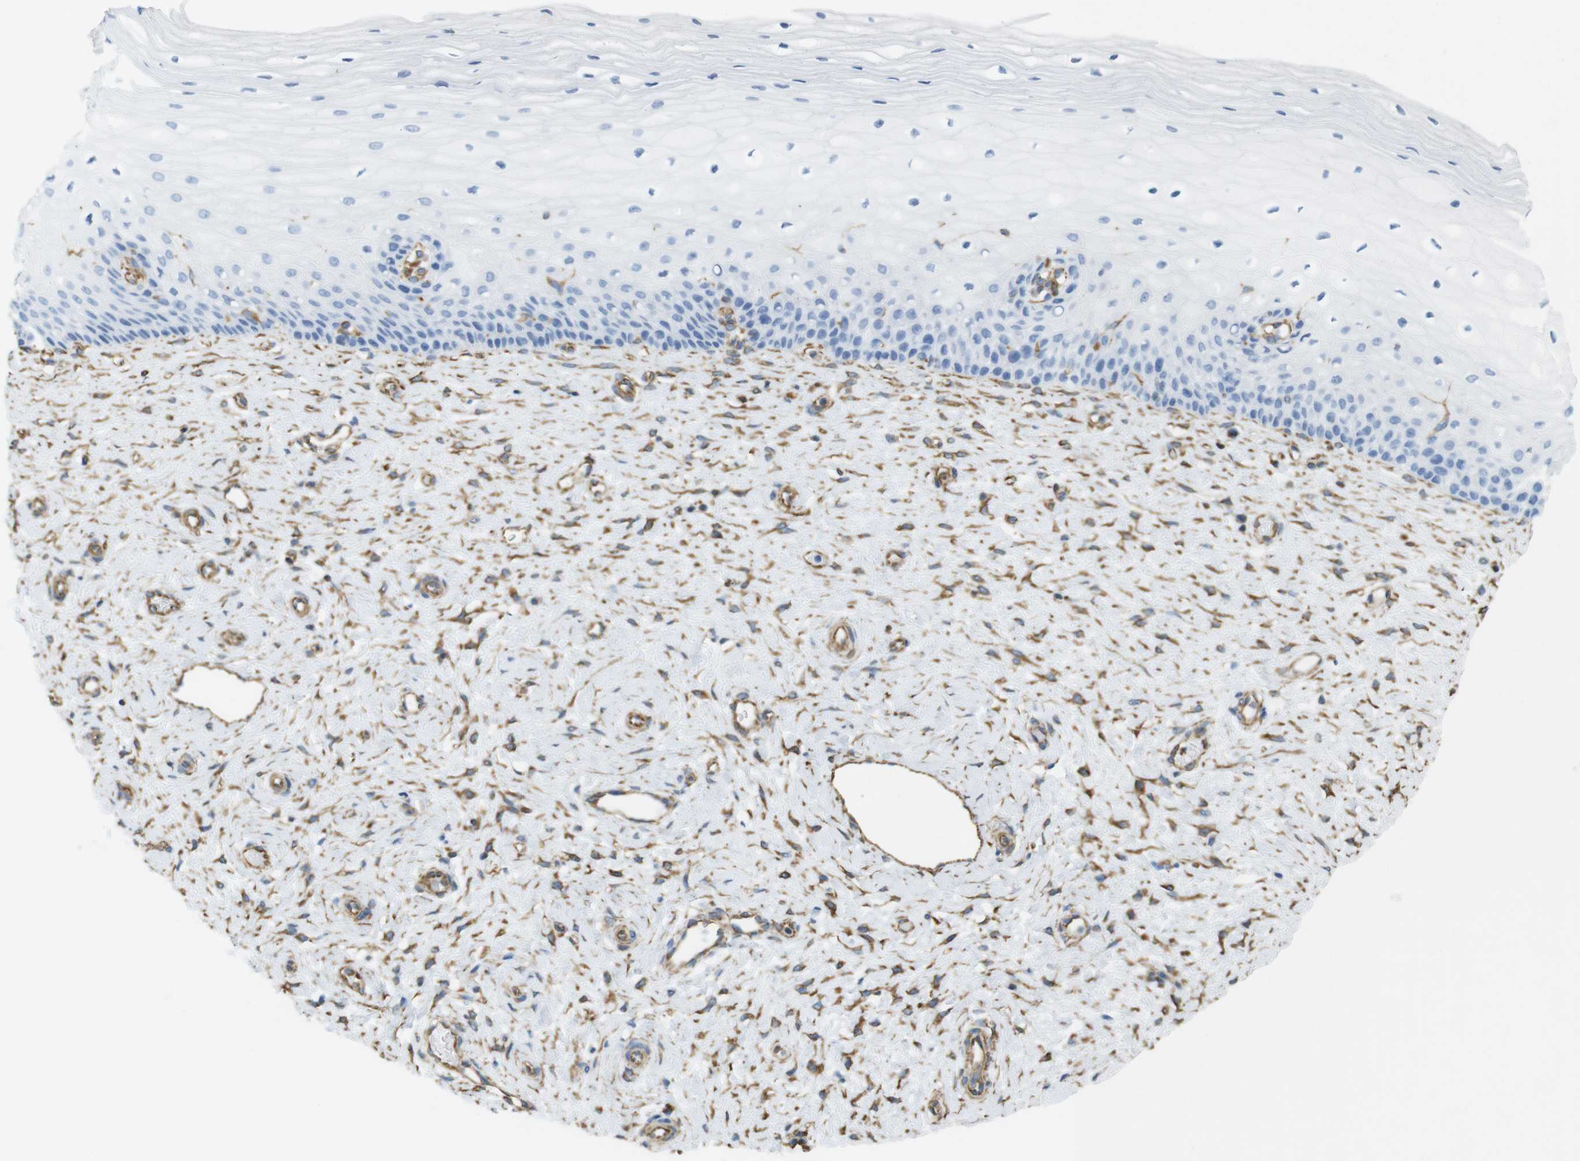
{"staining": {"intensity": "negative", "quantity": "none", "location": "none"}, "tissue": "cervix", "cell_type": "Squamous epithelial cells", "image_type": "normal", "snomed": [{"axis": "morphology", "description": "Normal tissue, NOS"}, {"axis": "topography", "description": "Cervix"}], "caption": "IHC histopathology image of benign cervix: cervix stained with DAB demonstrates no significant protein positivity in squamous epithelial cells. Brightfield microscopy of immunohistochemistry (IHC) stained with DAB (brown) and hematoxylin (blue), captured at high magnification.", "gene": "MS4A10", "patient": {"sex": "female", "age": 39}}